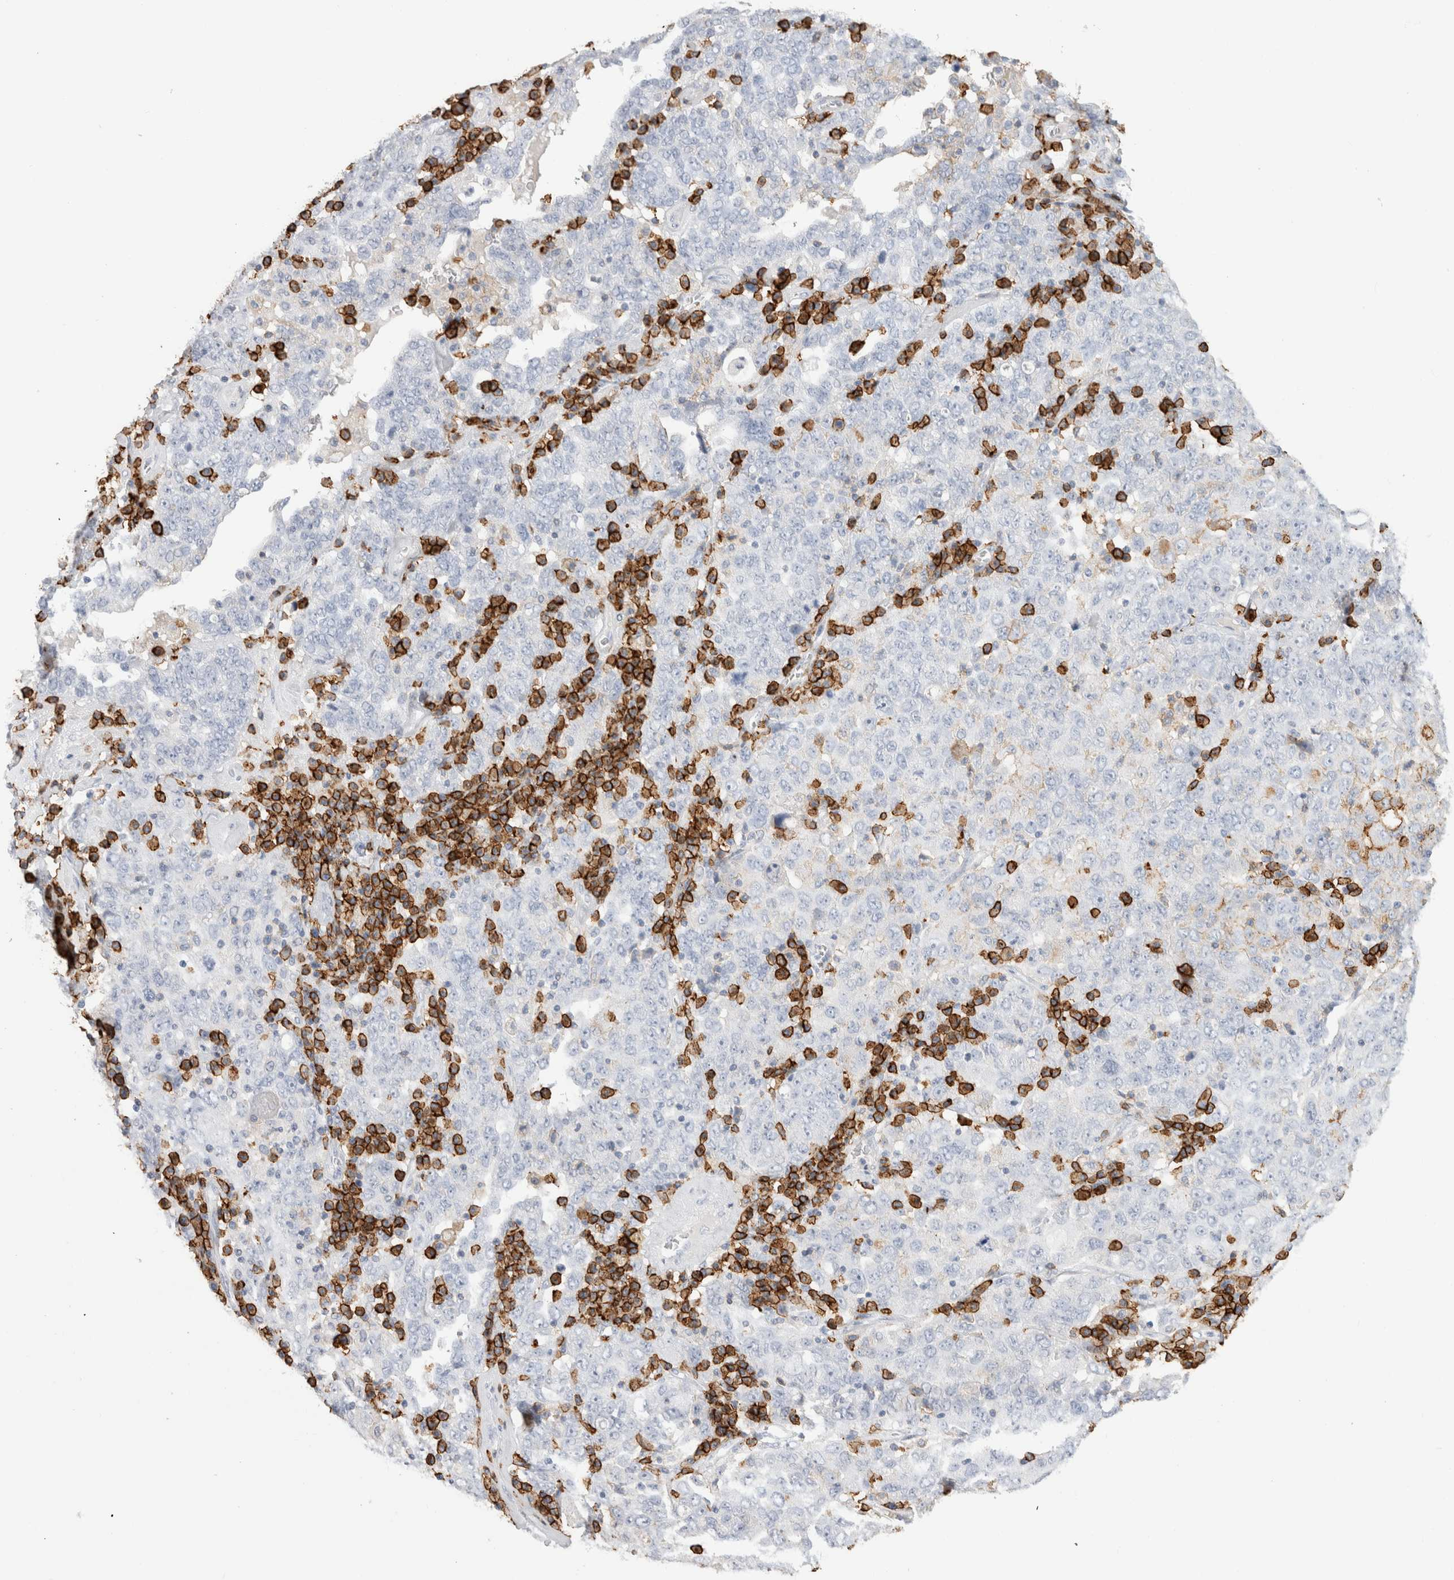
{"staining": {"intensity": "negative", "quantity": "none", "location": "none"}, "tissue": "ovarian cancer", "cell_type": "Tumor cells", "image_type": "cancer", "snomed": [{"axis": "morphology", "description": "Carcinoma, endometroid"}, {"axis": "topography", "description": "Ovary"}], "caption": "Ovarian cancer (endometroid carcinoma) was stained to show a protein in brown. There is no significant positivity in tumor cells.", "gene": "CD38", "patient": {"sex": "female", "age": 62}}